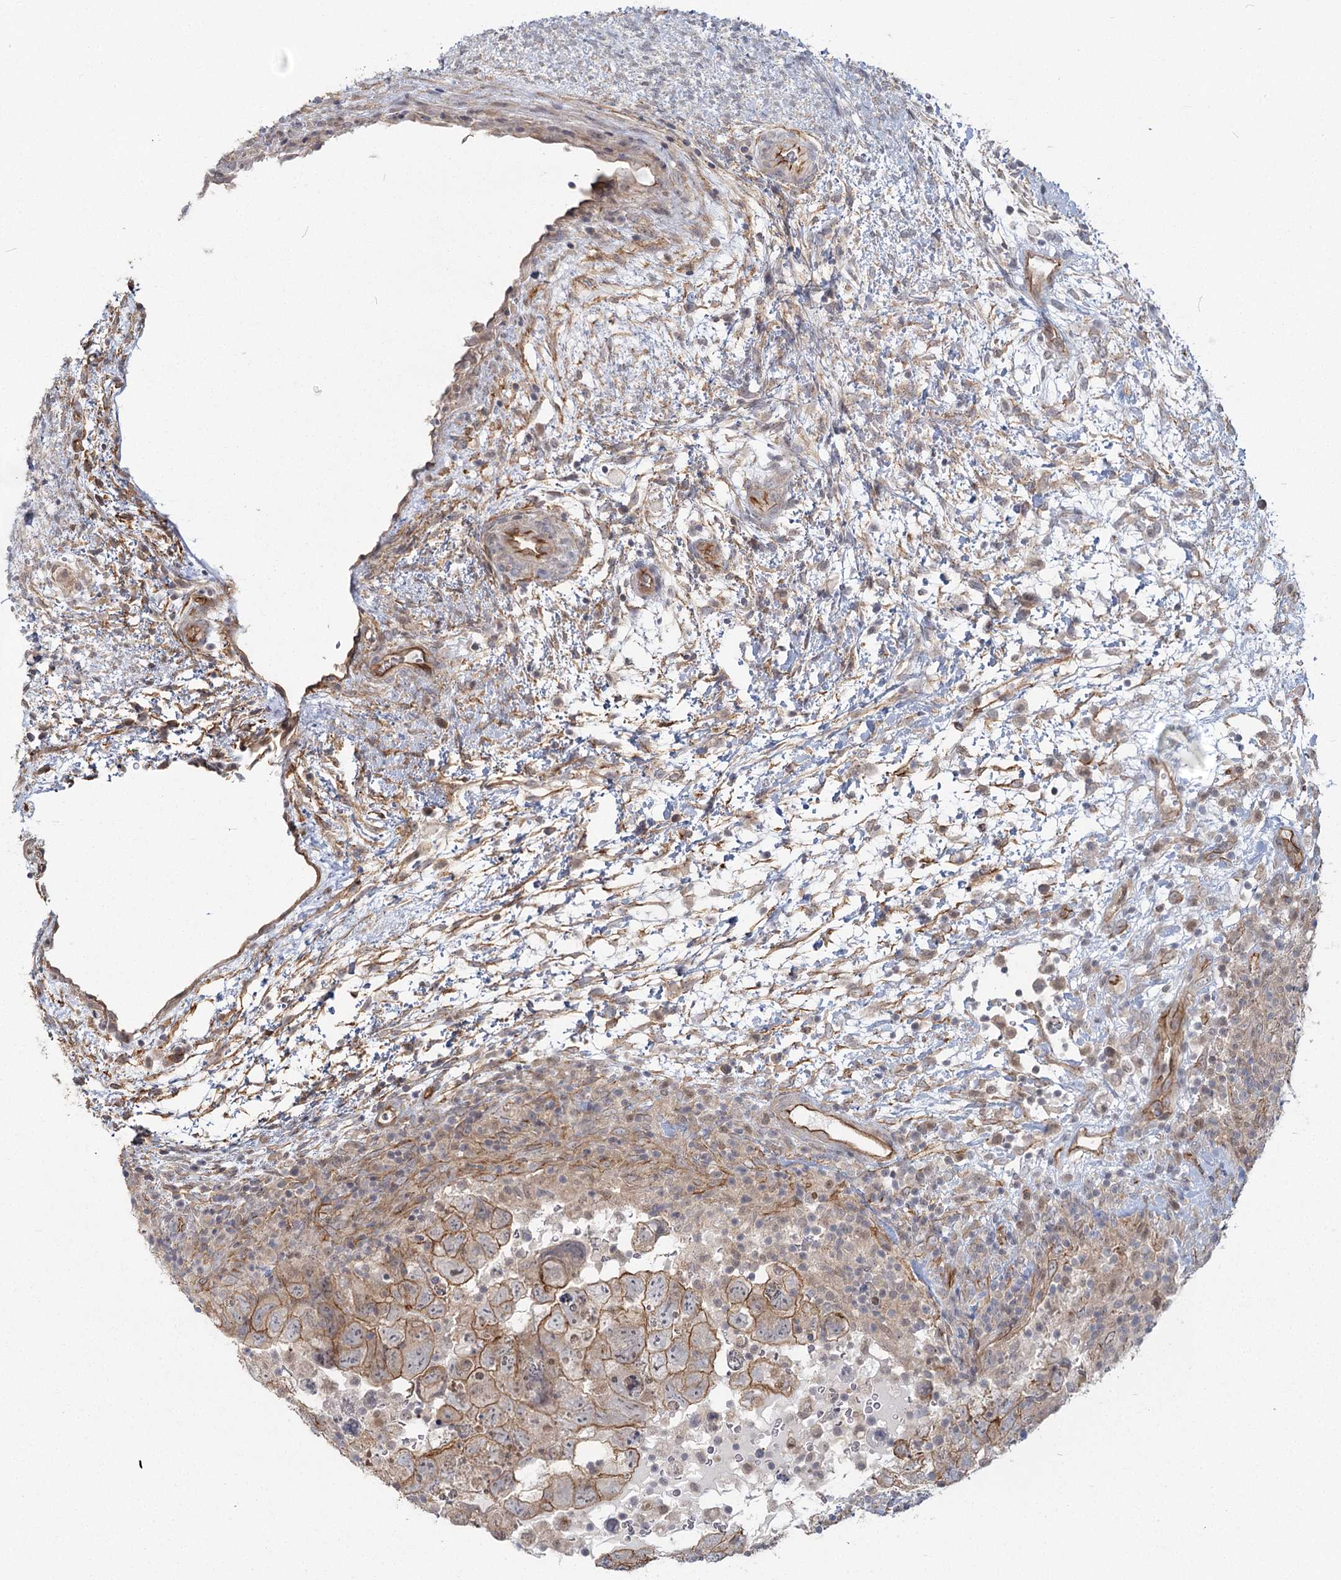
{"staining": {"intensity": "moderate", "quantity": ">75%", "location": "cytoplasmic/membranous"}, "tissue": "testis cancer", "cell_type": "Tumor cells", "image_type": "cancer", "snomed": [{"axis": "morphology", "description": "Carcinoma, Embryonal, NOS"}, {"axis": "topography", "description": "Testis"}], "caption": "High-power microscopy captured an IHC micrograph of testis cancer (embryonal carcinoma), revealing moderate cytoplasmic/membranous positivity in approximately >75% of tumor cells.", "gene": "RPP14", "patient": {"sex": "male", "age": 37}}